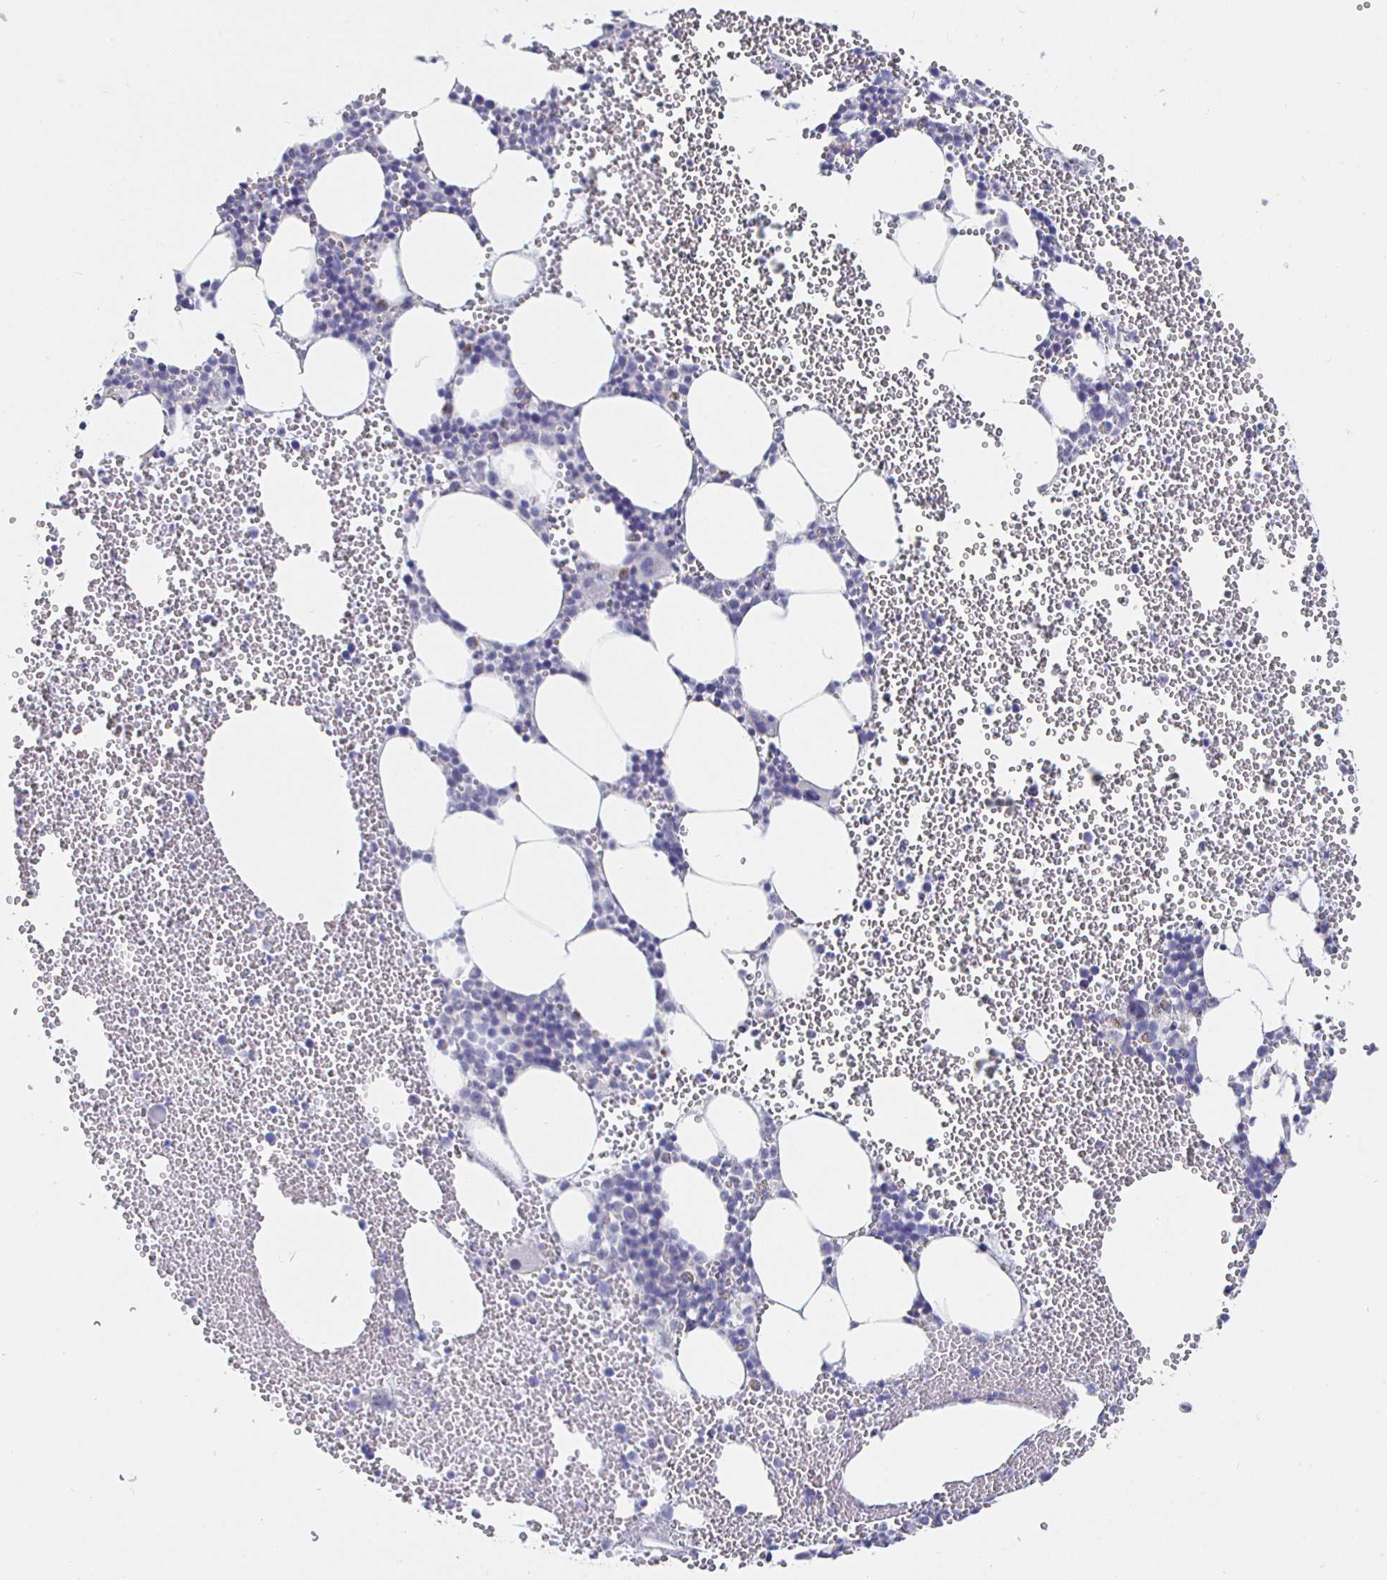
{"staining": {"intensity": "negative", "quantity": "none", "location": "none"}, "tissue": "bone marrow", "cell_type": "Hematopoietic cells", "image_type": "normal", "snomed": [{"axis": "morphology", "description": "Normal tissue, NOS"}, {"axis": "topography", "description": "Bone marrow"}], "caption": "IHC histopathology image of unremarkable human bone marrow stained for a protein (brown), which shows no staining in hematopoietic cells.", "gene": "LRRC23", "patient": {"sex": "female", "age": 80}}